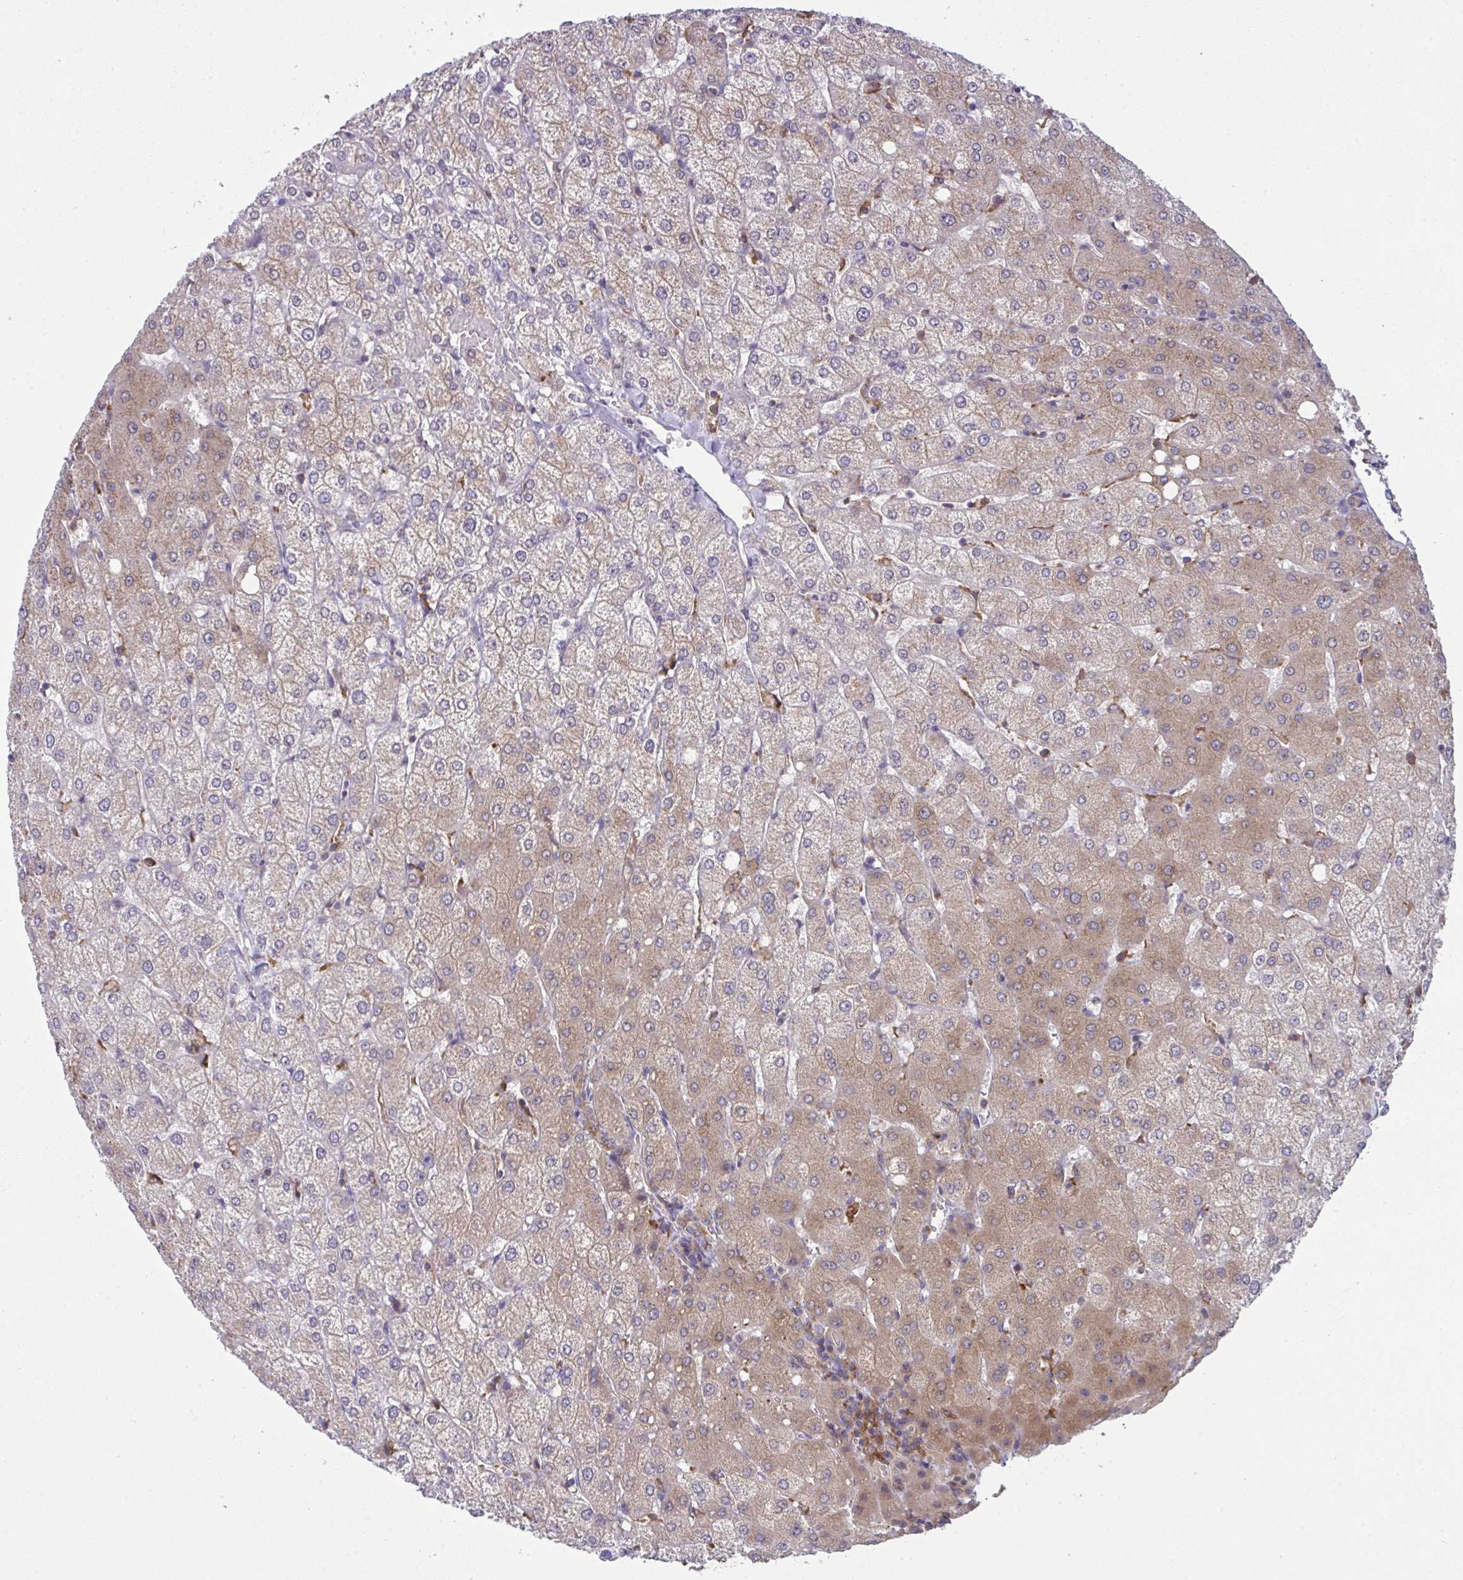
{"staining": {"intensity": "weak", "quantity": "25%-75%", "location": "cytoplasmic/membranous"}, "tissue": "liver", "cell_type": "Cholangiocytes", "image_type": "normal", "snomed": [{"axis": "morphology", "description": "Normal tissue, NOS"}, {"axis": "topography", "description": "Liver"}], "caption": "Immunohistochemical staining of unremarkable human liver reveals weak cytoplasmic/membranous protein staining in approximately 25%-75% of cholangiocytes.", "gene": "ALDH16A1", "patient": {"sex": "female", "age": 54}}